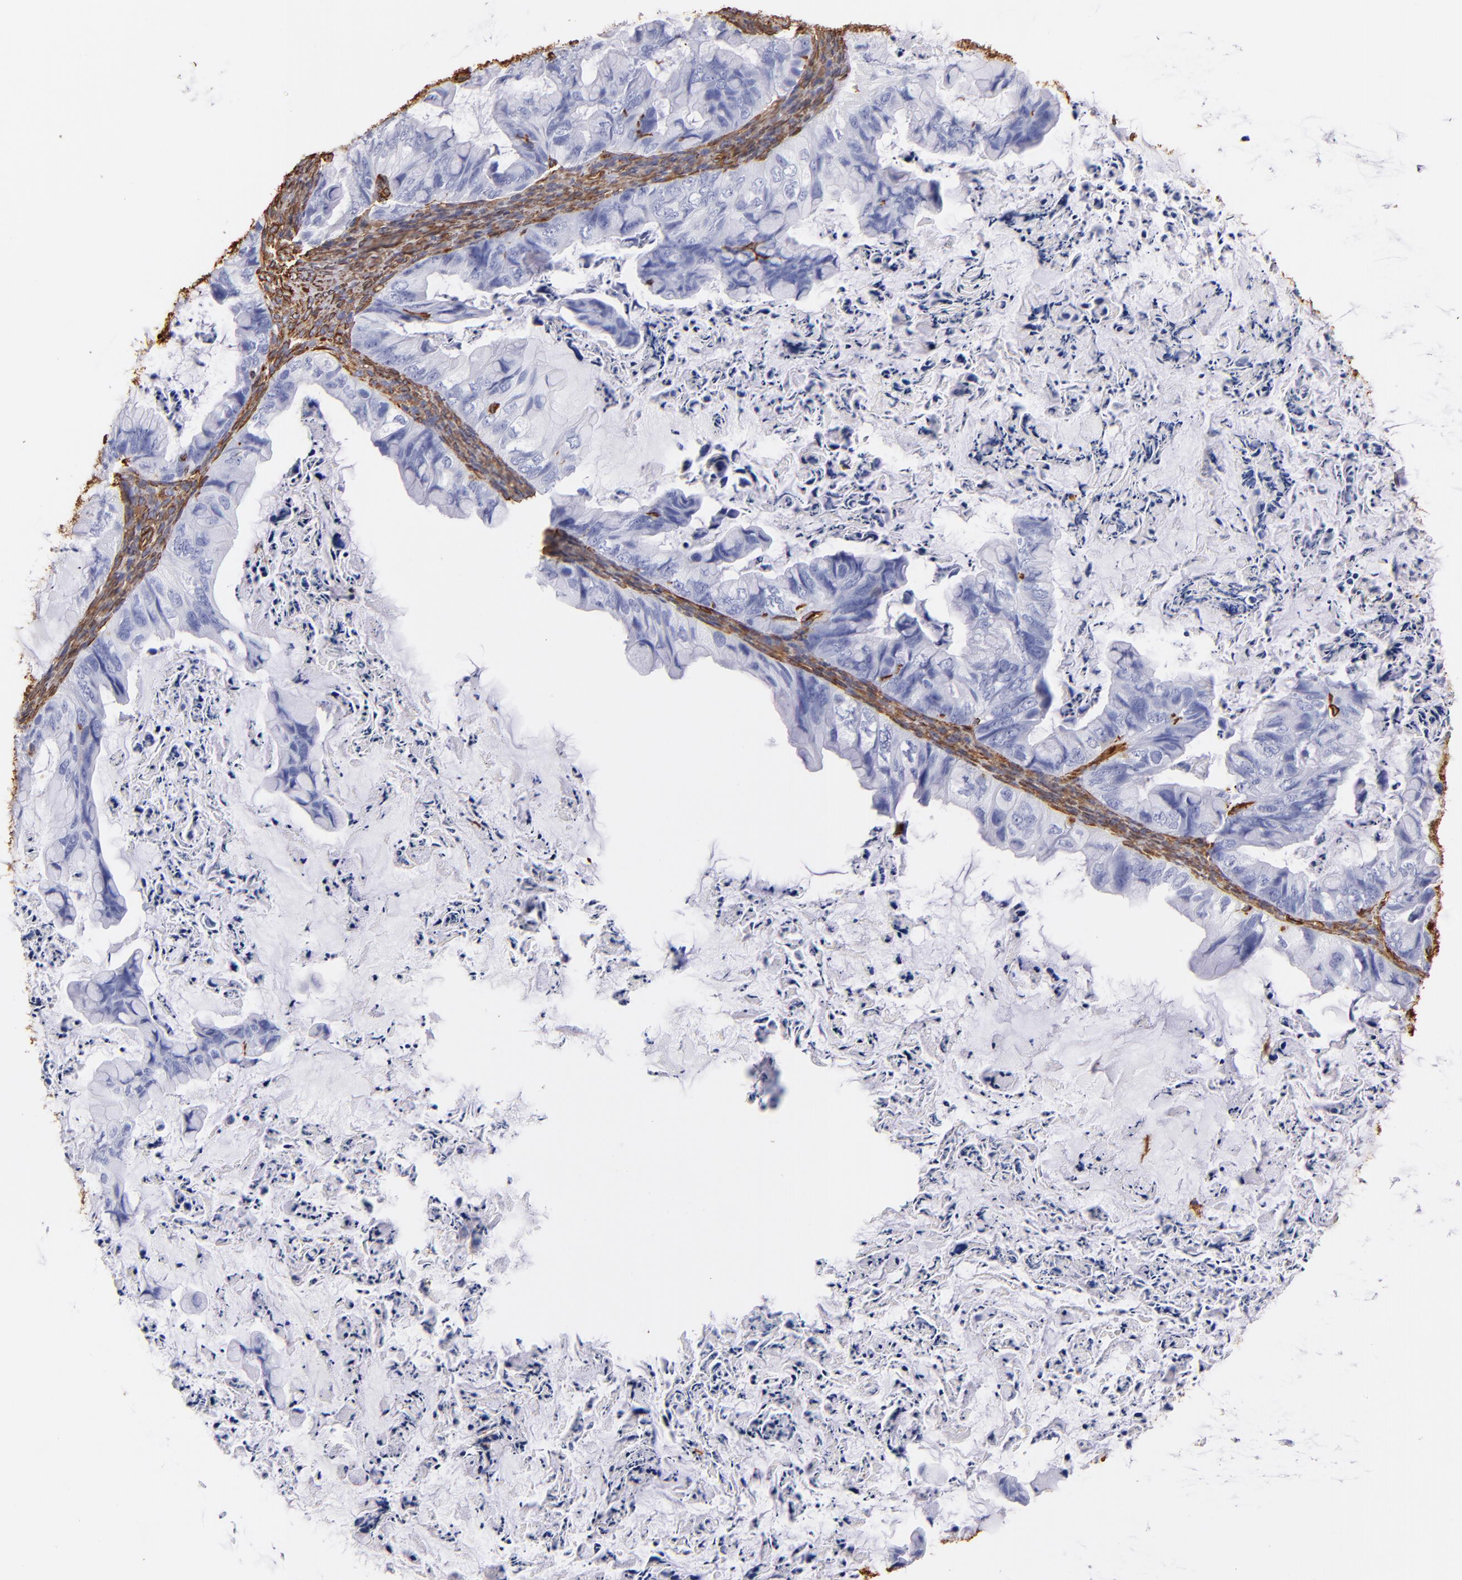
{"staining": {"intensity": "negative", "quantity": "none", "location": "none"}, "tissue": "ovarian cancer", "cell_type": "Tumor cells", "image_type": "cancer", "snomed": [{"axis": "morphology", "description": "Cystadenocarcinoma, mucinous, NOS"}, {"axis": "topography", "description": "Ovary"}], "caption": "High magnification brightfield microscopy of ovarian cancer (mucinous cystadenocarcinoma) stained with DAB (3,3'-diaminobenzidine) (brown) and counterstained with hematoxylin (blue): tumor cells show no significant positivity. (Immunohistochemistry (ihc), brightfield microscopy, high magnification).", "gene": "VIM", "patient": {"sex": "female", "age": 36}}